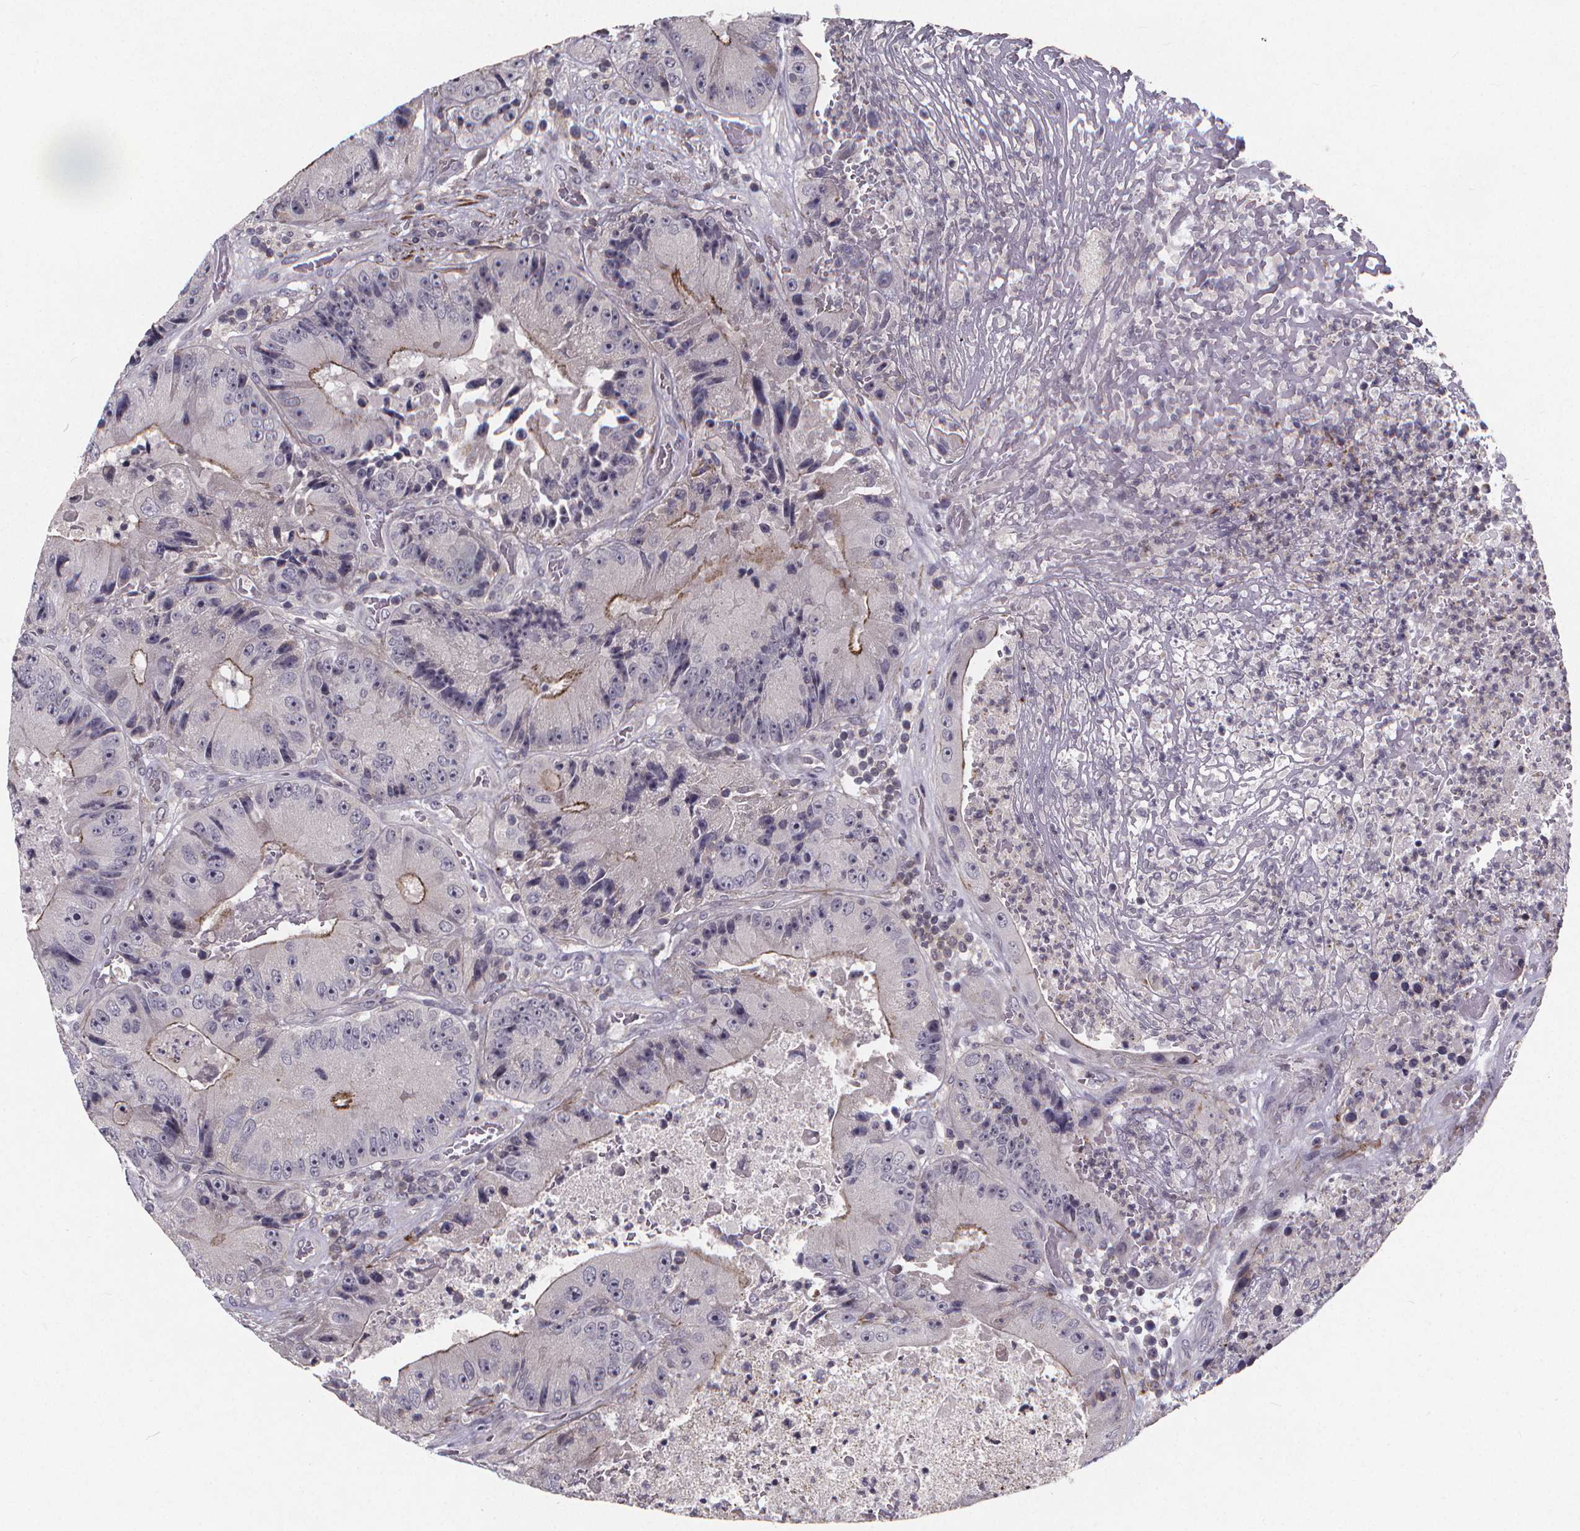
{"staining": {"intensity": "moderate", "quantity": "<25%", "location": "cytoplasmic/membranous"}, "tissue": "colorectal cancer", "cell_type": "Tumor cells", "image_type": "cancer", "snomed": [{"axis": "morphology", "description": "Adenocarcinoma, NOS"}, {"axis": "topography", "description": "Colon"}], "caption": "The image reveals immunohistochemical staining of adenocarcinoma (colorectal). There is moderate cytoplasmic/membranous staining is present in approximately <25% of tumor cells.", "gene": "FBXW2", "patient": {"sex": "female", "age": 86}}